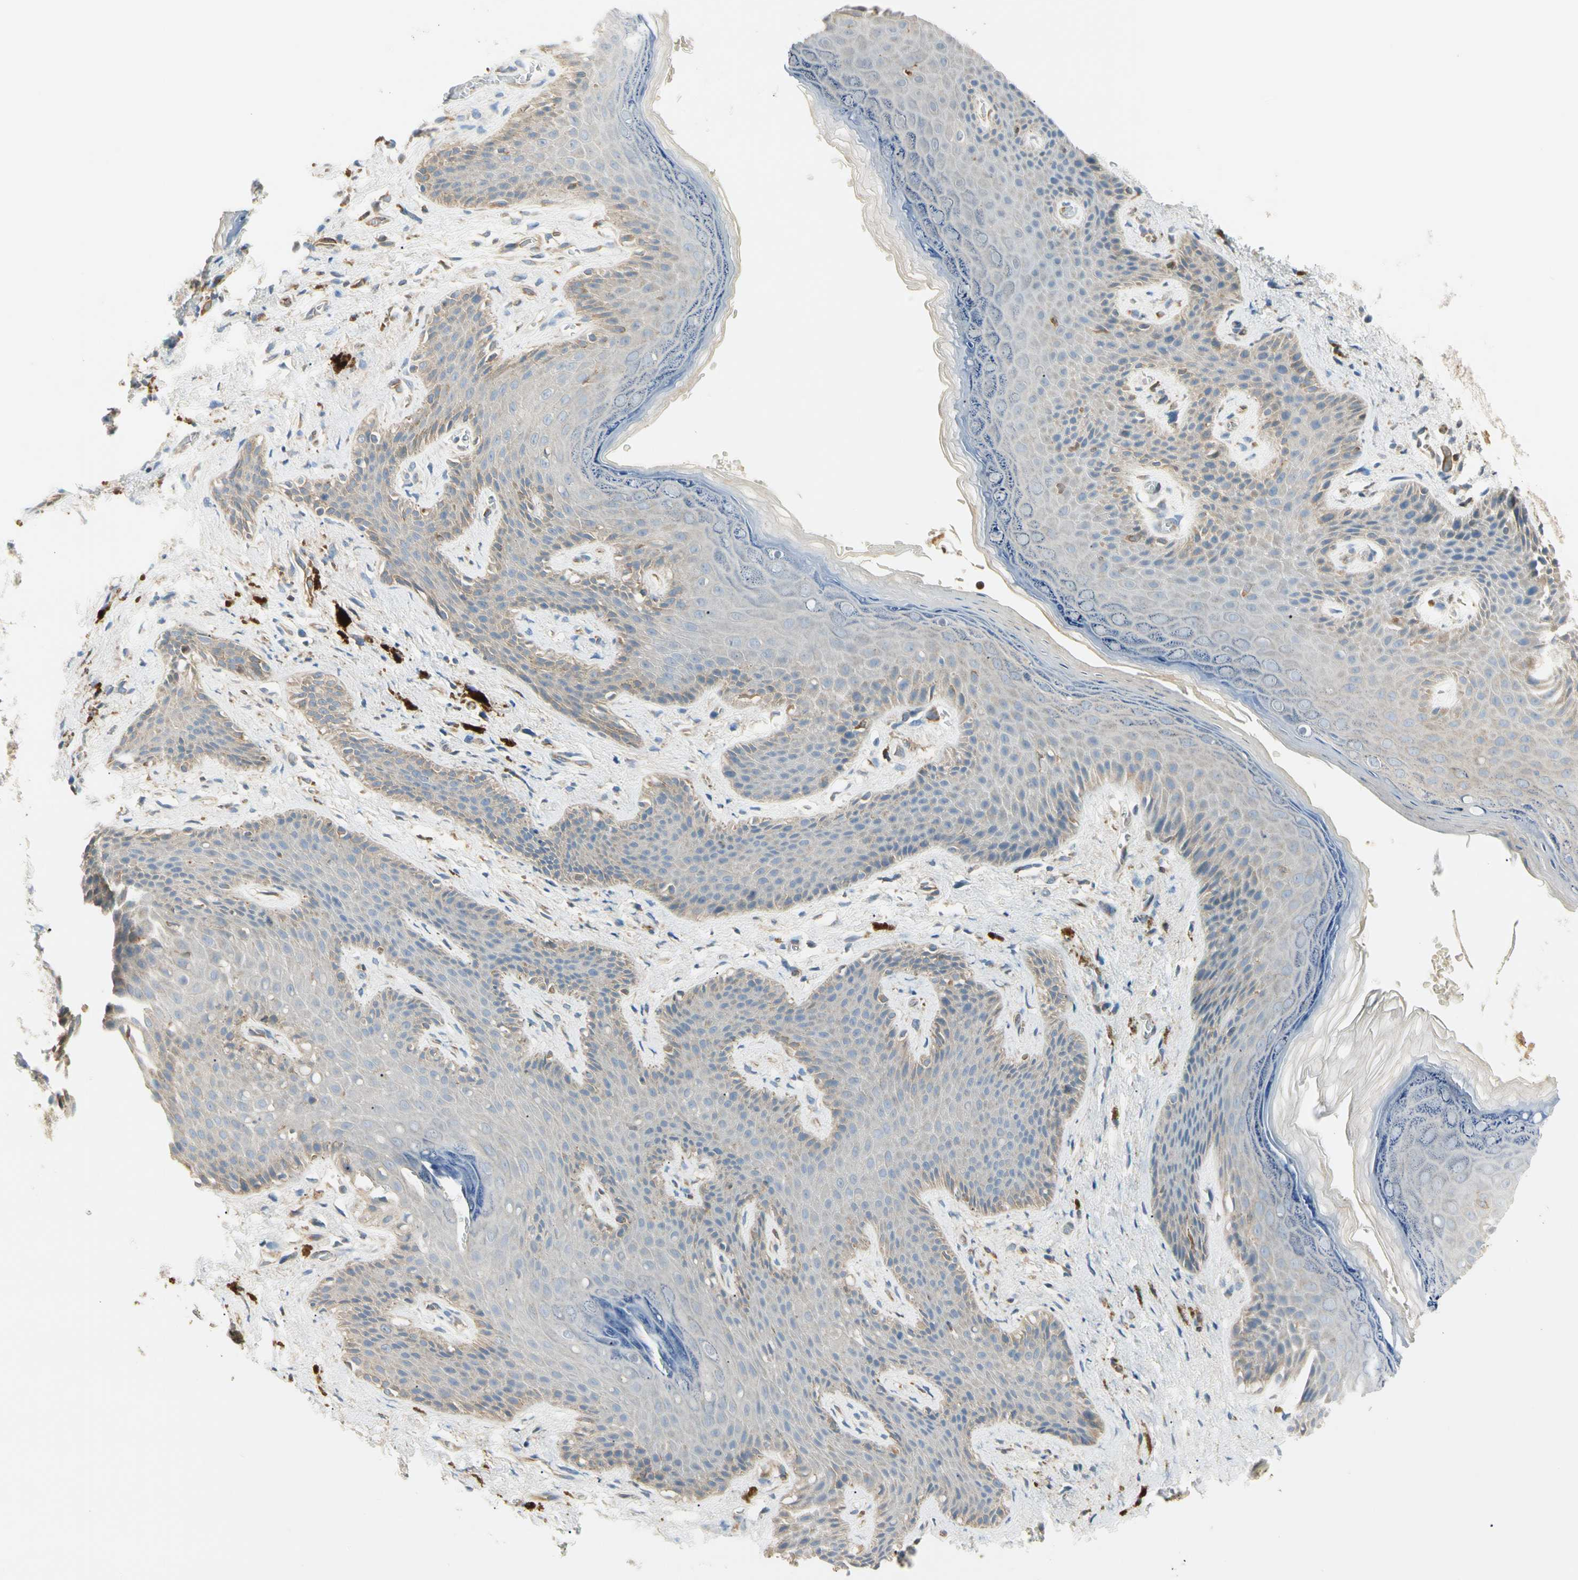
{"staining": {"intensity": "weak", "quantity": "25%-75%", "location": "cytoplasmic/membranous"}, "tissue": "skin", "cell_type": "Epidermal cells", "image_type": "normal", "snomed": [{"axis": "morphology", "description": "Normal tissue, NOS"}, {"axis": "topography", "description": "Anal"}], "caption": "Epidermal cells demonstrate low levels of weak cytoplasmic/membranous staining in about 25%-75% of cells in normal human skin. The protein of interest is stained brown, and the nuclei are stained in blue (DAB (3,3'-diaminobenzidine) IHC with brightfield microscopy, high magnification).", "gene": "LPCAT2", "patient": {"sex": "female", "age": 46}}